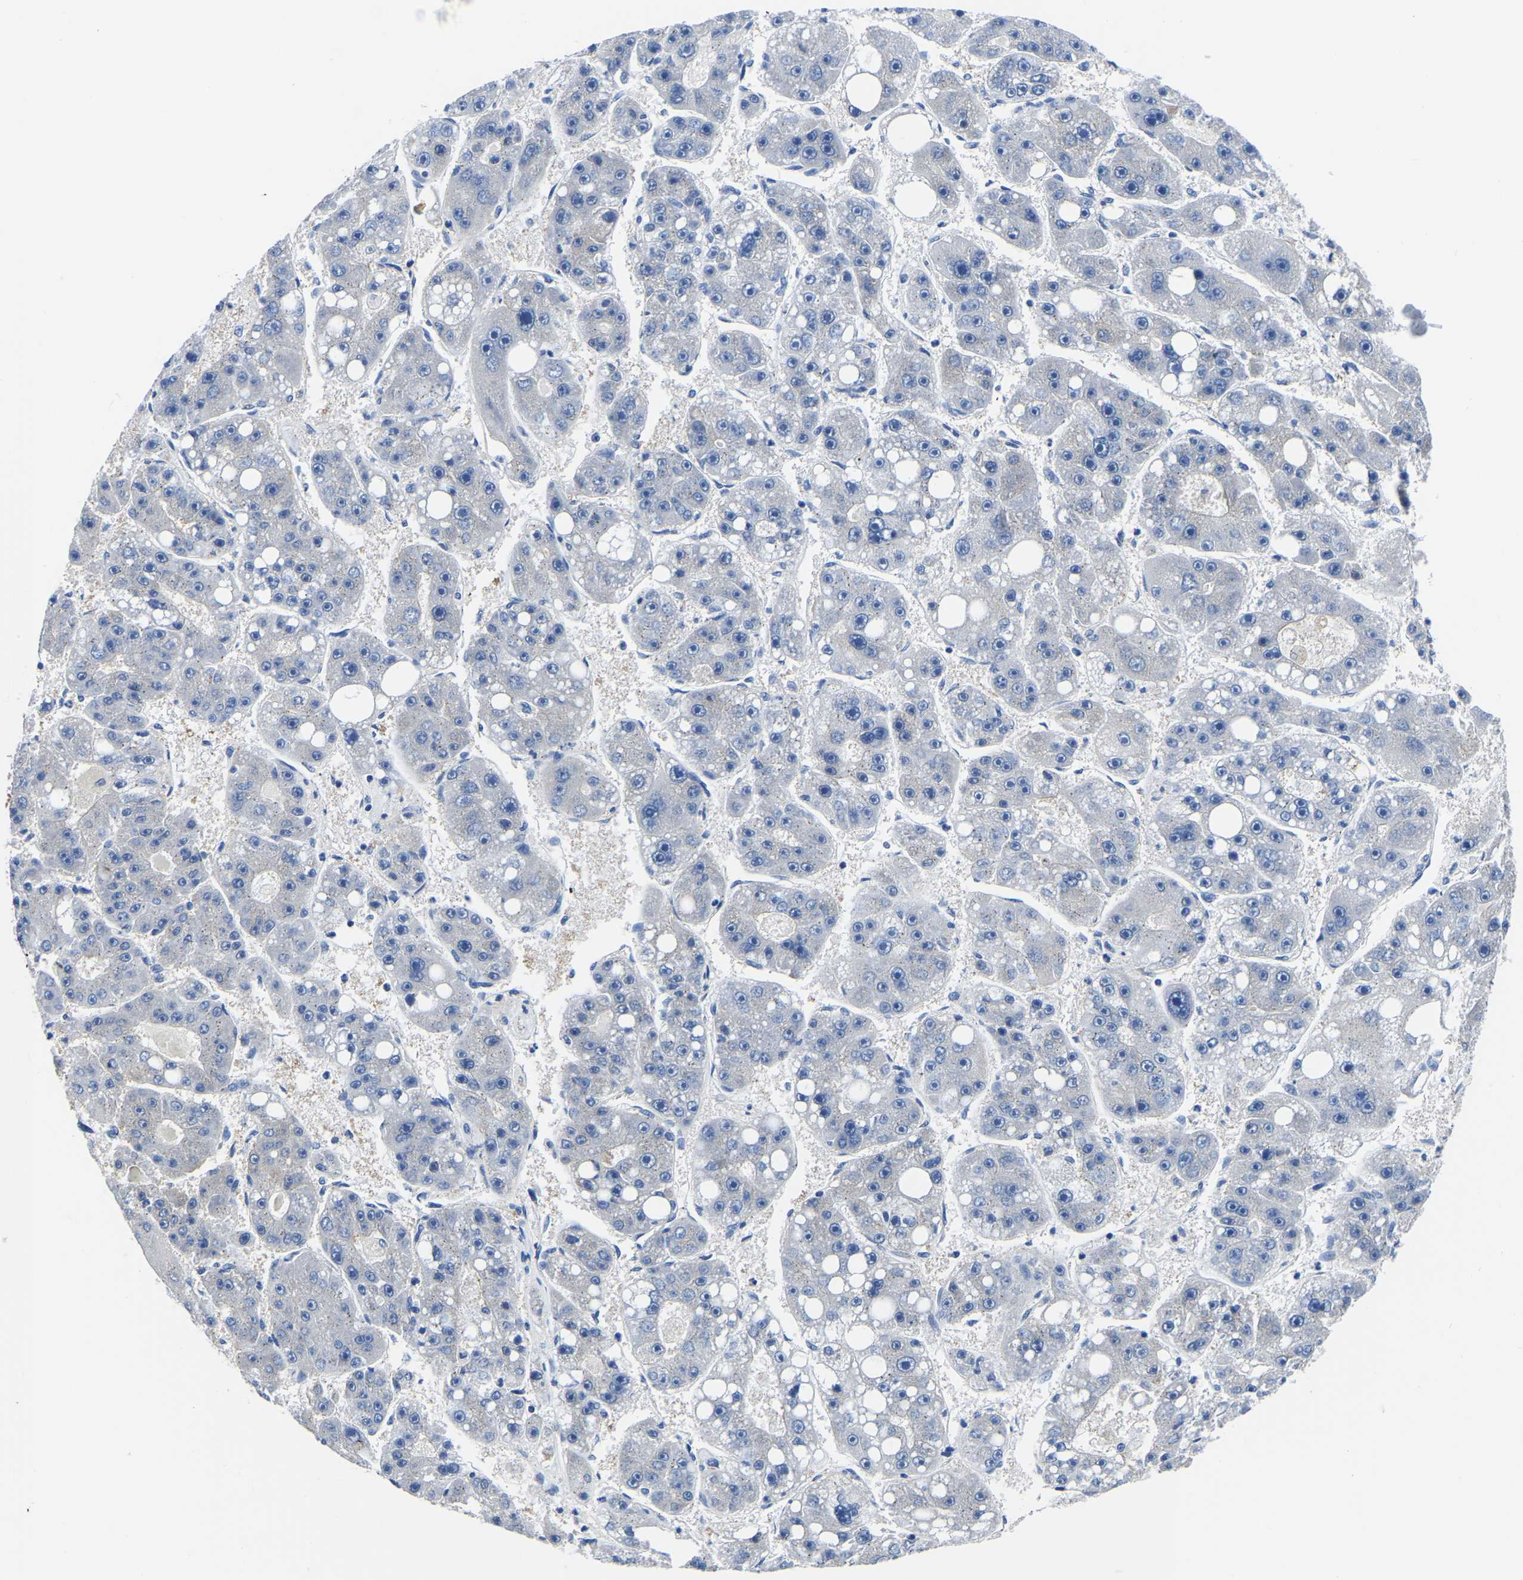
{"staining": {"intensity": "negative", "quantity": "none", "location": "none"}, "tissue": "liver cancer", "cell_type": "Tumor cells", "image_type": "cancer", "snomed": [{"axis": "morphology", "description": "Carcinoma, Hepatocellular, NOS"}, {"axis": "topography", "description": "Liver"}], "caption": "A high-resolution image shows IHC staining of liver cancer (hepatocellular carcinoma), which shows no significant staining in tumor cells.", "gene": "TFG", "patient": {"sex": "female", "age": 61}}